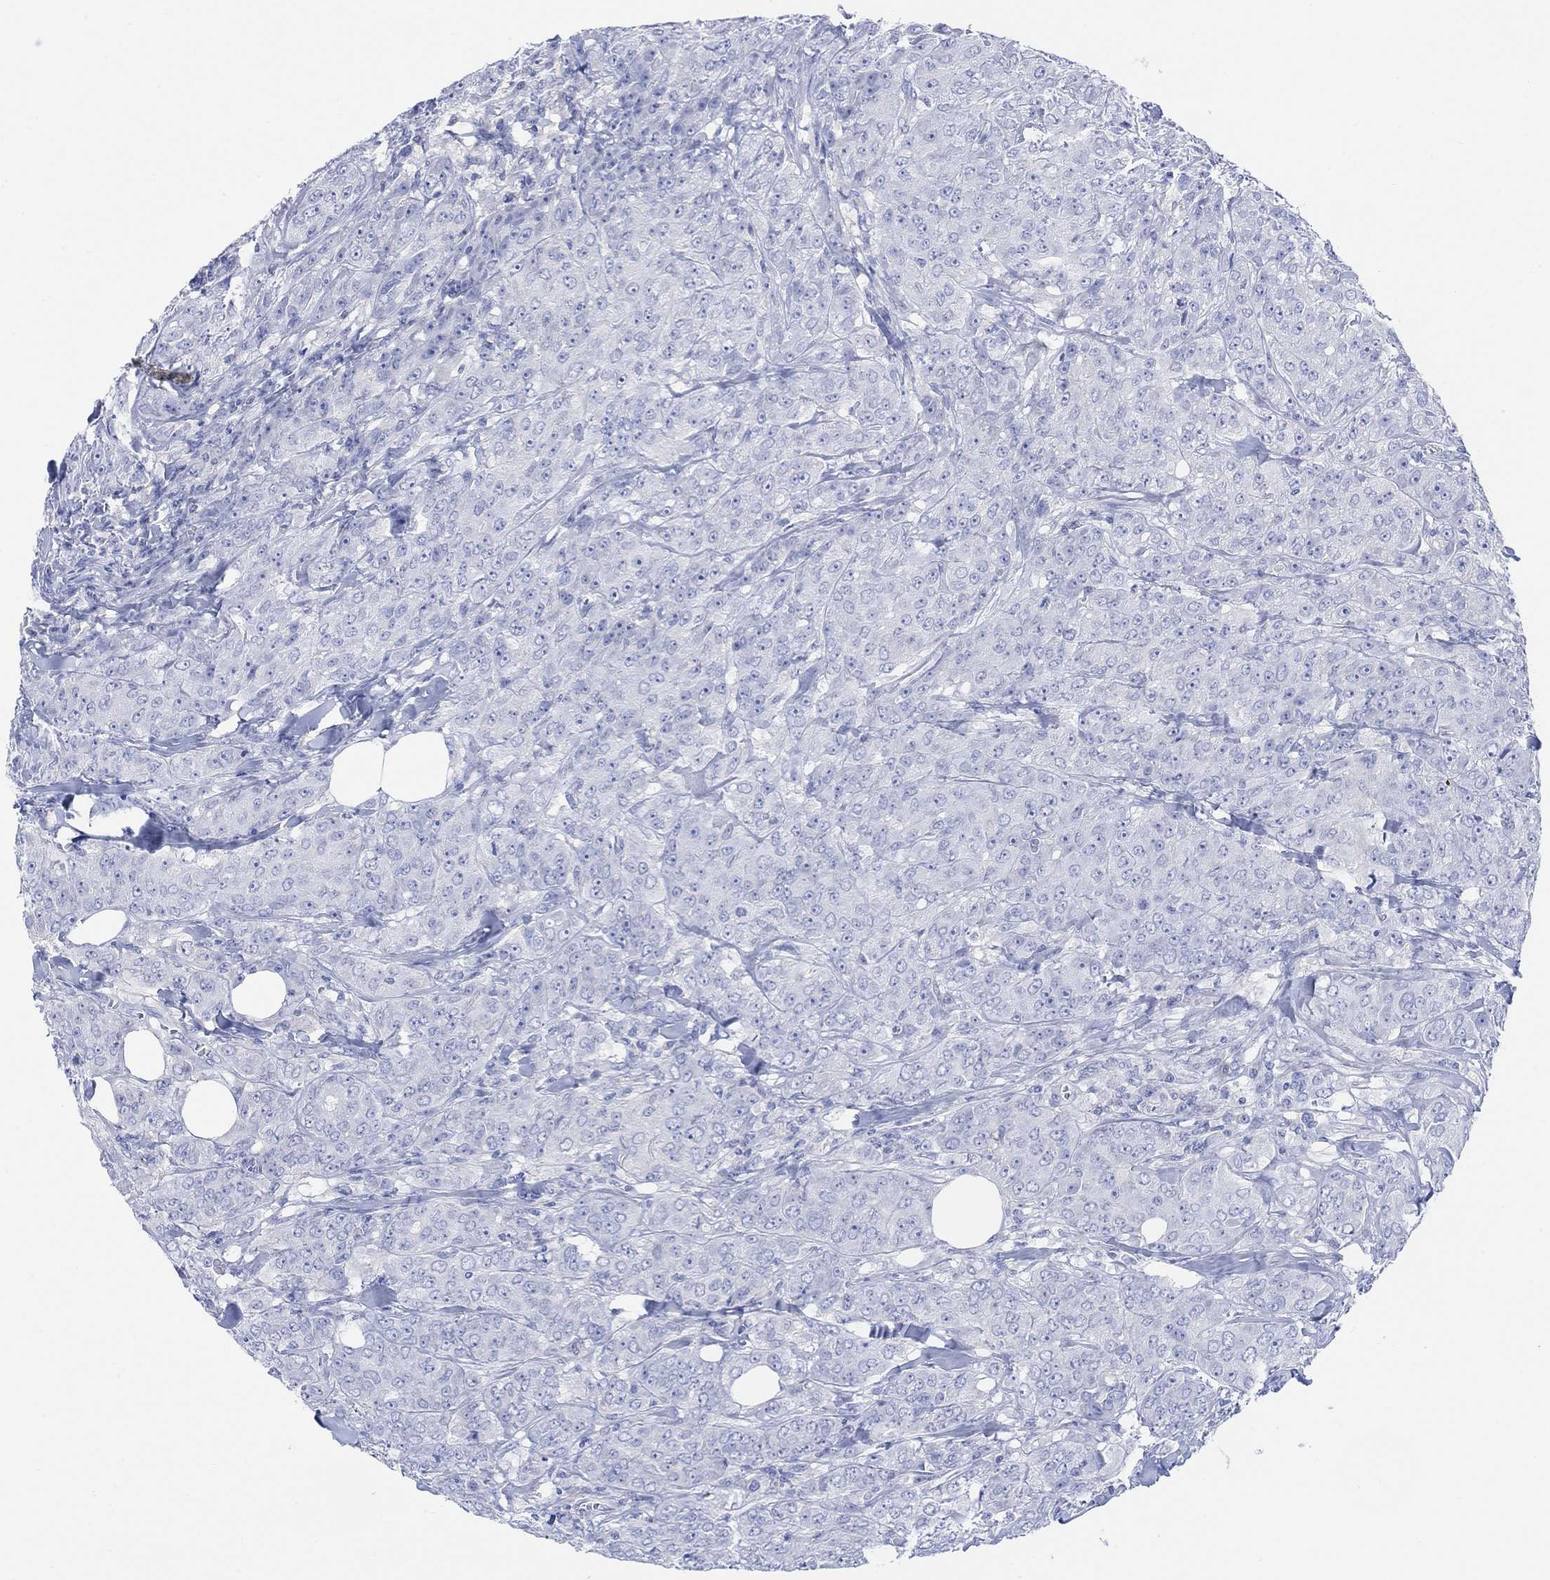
{"staining": {"intensity": "negative", "quantity": "none", "location": "none"}, "tissue": "breast cancer", "cell_type": "Tumor cells", "image_type": "cancer", "snomed": [{"axis": "morphology", "description": "Duct carcinoma"}, {"axis": "topography", "description": "Breast"}], "caption": "Protein analysis of breast invasive ductal carcinoma exhibits no significant staining in tumor cells.", "gene": "GNG13", "patient": {"sex": "female", "age": 43}}